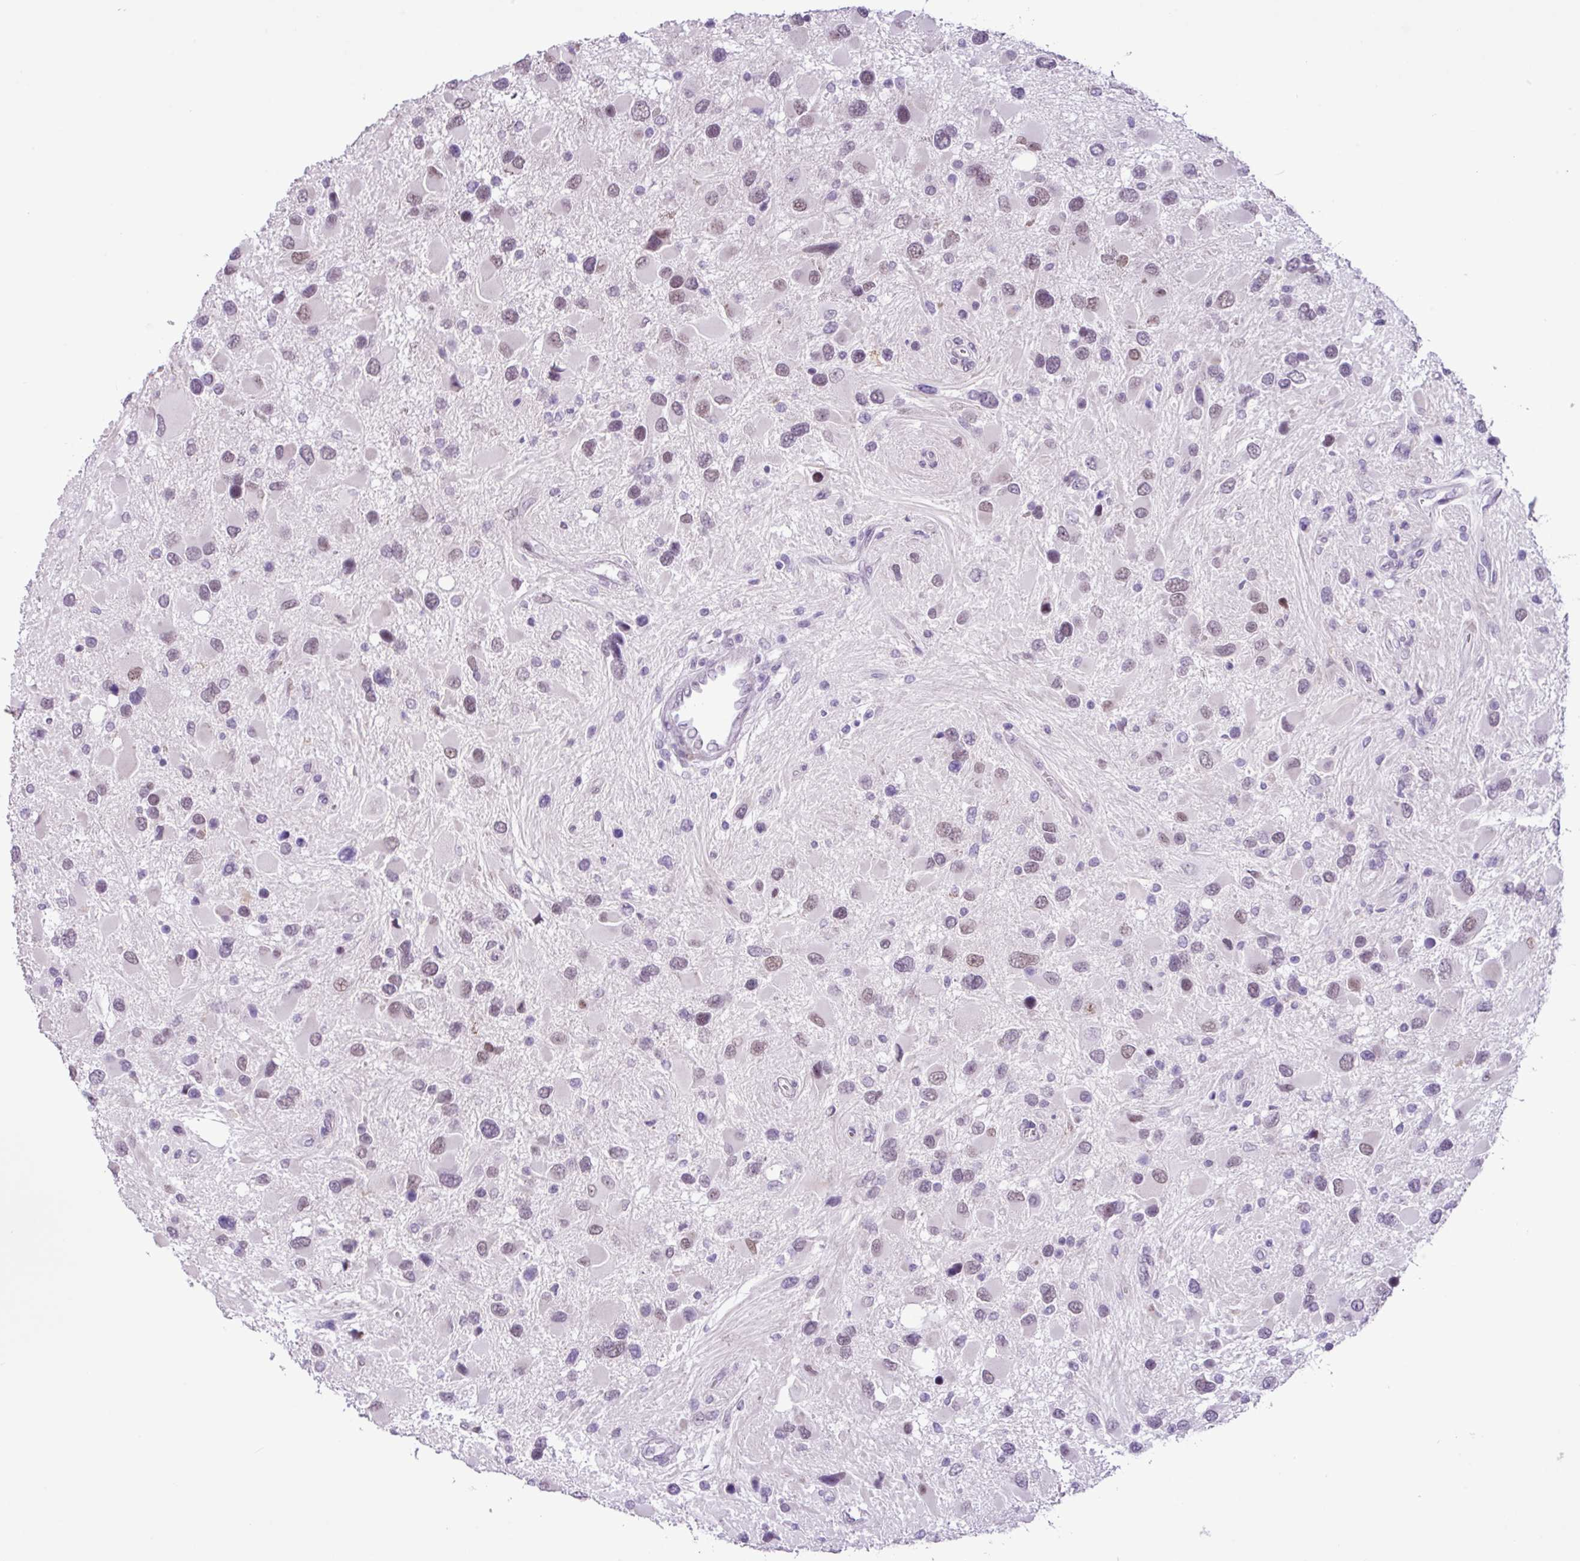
{"staining": {"intensity": "weak", "quantity": "25%-75%", "location": "nuclear"}, "tissue": "glioma", "cell_type": "Tumor cells", "image_type": "cancer", "snomed": [{"axis": "morphology", "description": "Glioma, malignant, High grade"}, {"axis": "topography", "description": "Brain"}], "caption": "High-grade glioma (malignant) stained with immunohistochemistry (IHC) demonstrates weak nuclear expression in about 25%-75% of tumor cells.", "gene": "YLPM1", "patient": {"sex": "male", "age": 53}}